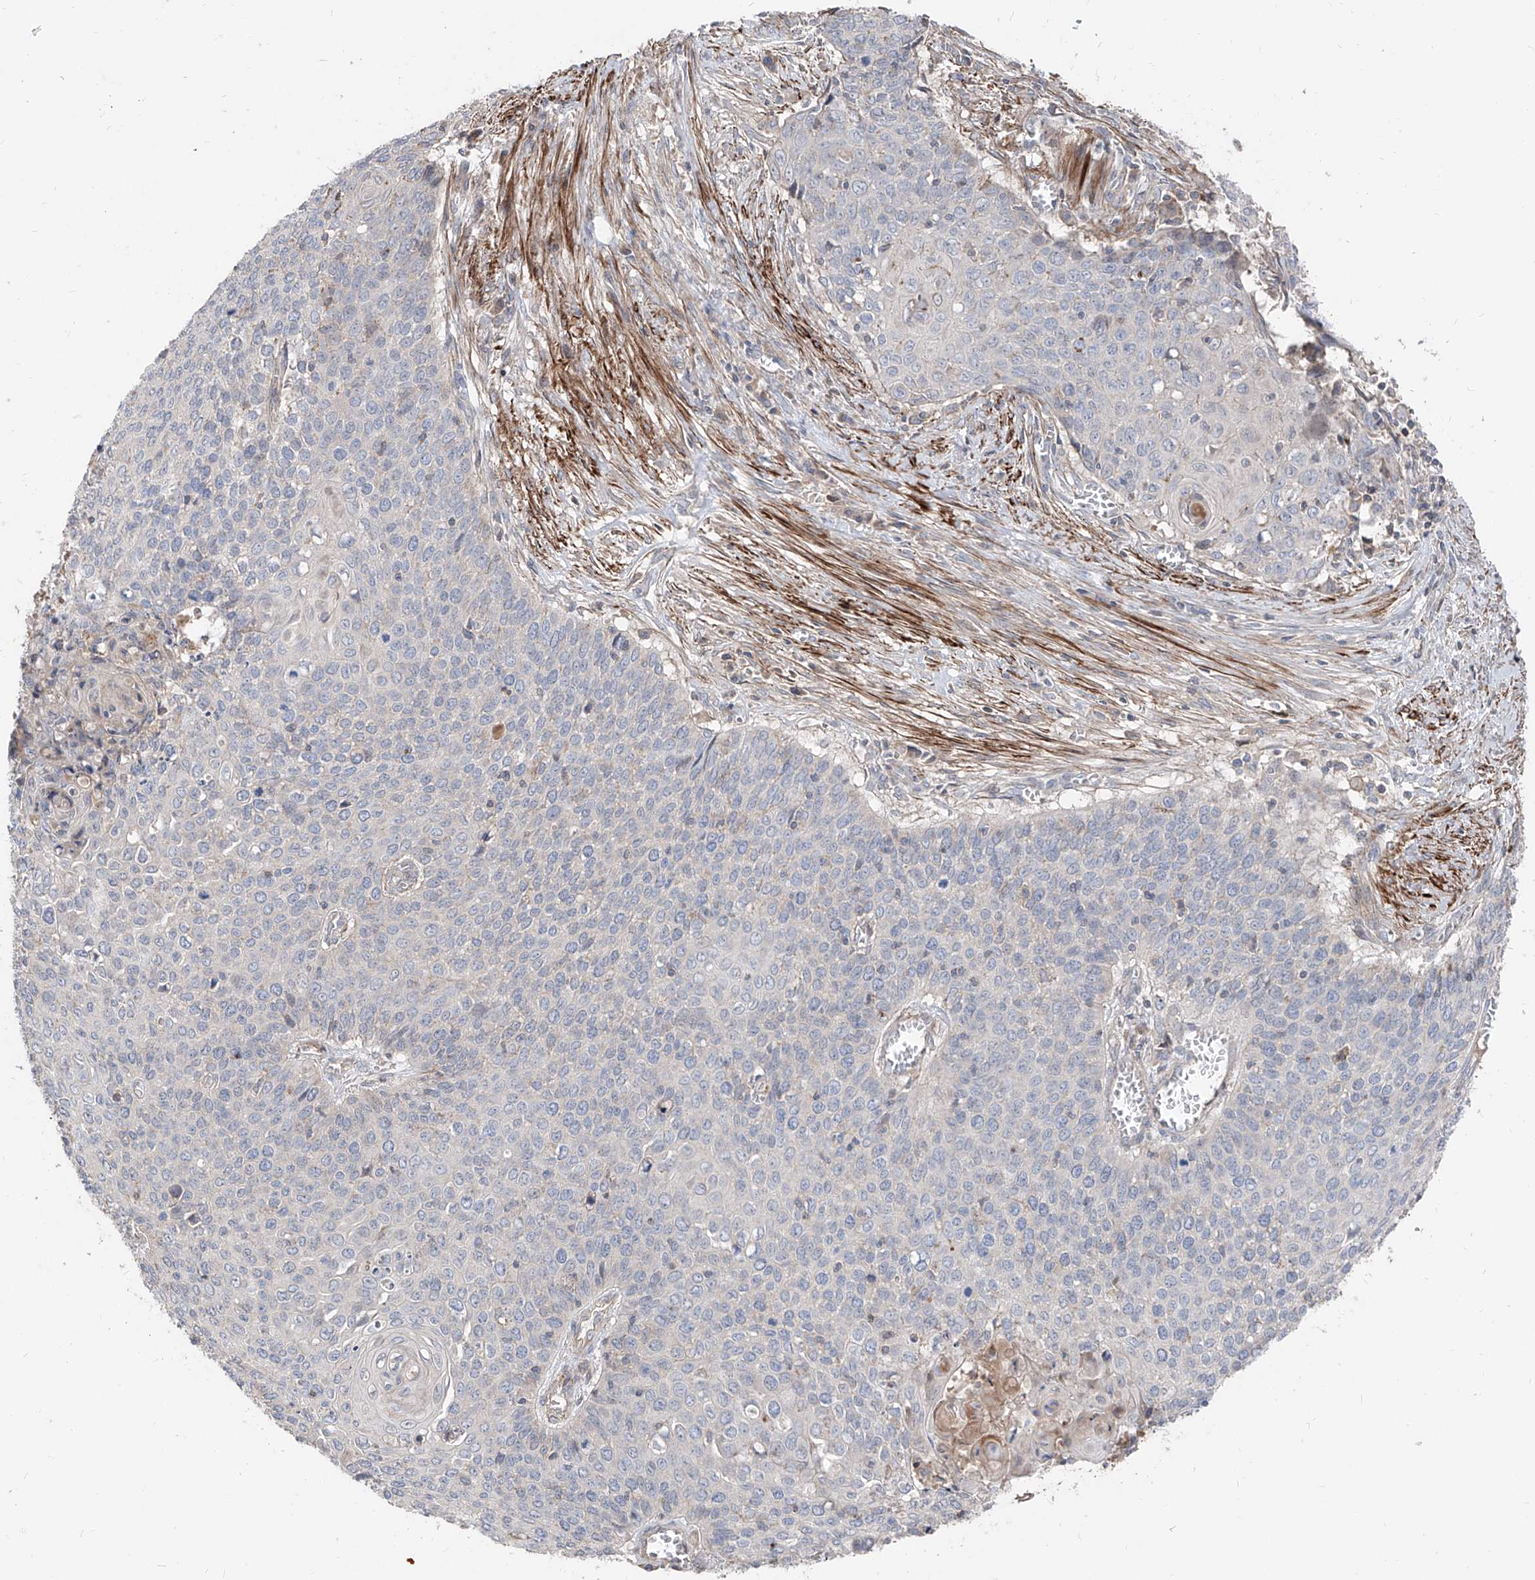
{"staining": {"intensity": "negative", "quantity": "none", "location": "none"}, "tissue": "cervical cancer", "cell_type": "Tumor cells", "image_type": "cancer", "snomed": [{"axis": "morphology", "description": "Squamous cell carcinoma, NOS"}, {"axis": "topography", "description": "Cervix"}], "caption": "Protein analysis of cervical cancer shows no significant positivity in tumor cells. Brightfield microscopy of immunohistochemistry stained with DAB (3,3'-diaminobenzidine) (brown) and hematoxylin (blue), captured at high magnification.", "gene": "UFD1", "patient": {"sex": "female", "age": 39}}